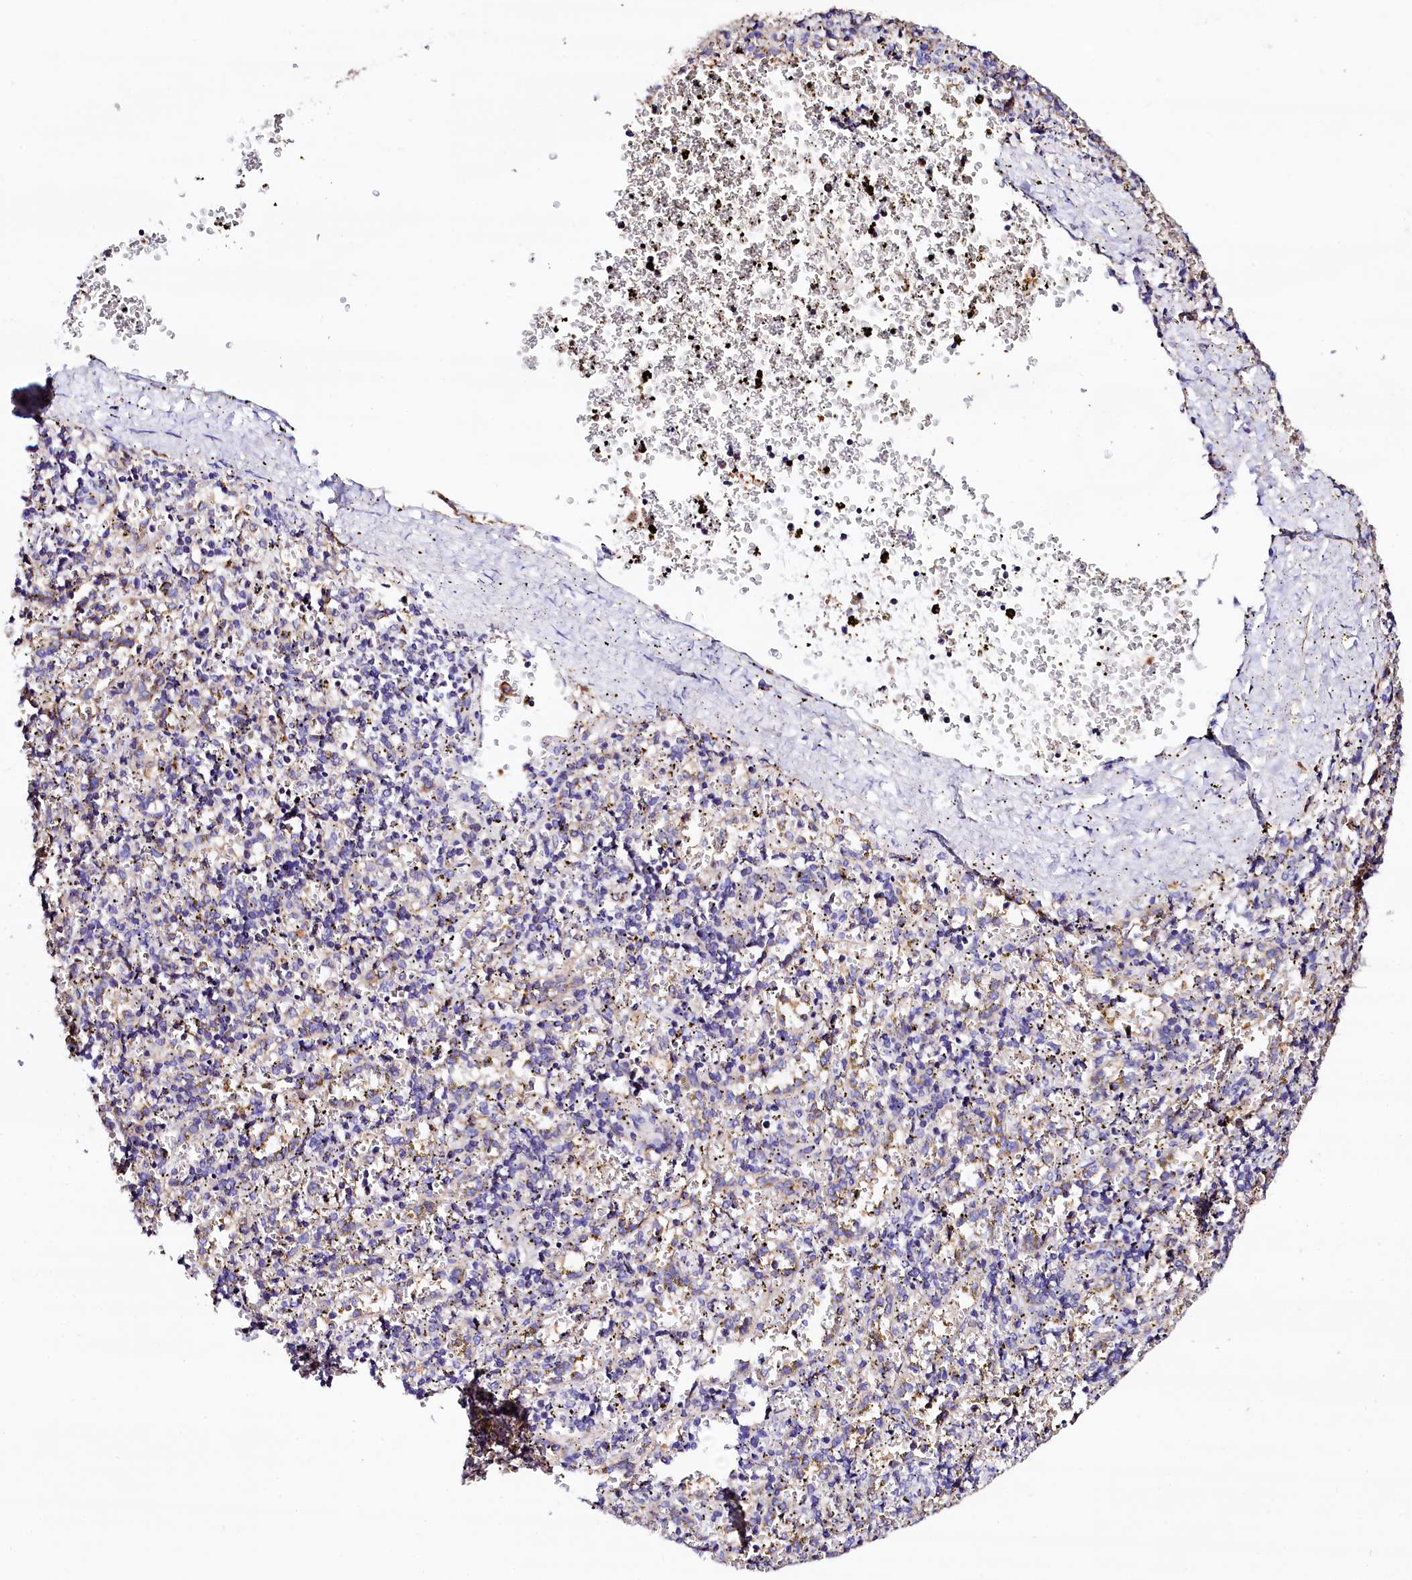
{"staining": {"intensity": "weak", "quantity": "<25%", "location": "cytoplasmic/membranous"}, "tissue": "spleen", "cell_type": "Cells in red pulp", "image_type": "normal", "snomed": [{"axis": "morphology", "description": "Normal tissue, NOS"}, {"axis": "topography", "description": "Spleen"}], "caption": "Cells in red pulp show no significant staining in normal spleen. The staining is performed using DAB (3,3'-diaminobenzidine) brown chromogen with nuclei counter-stained in using hematoxylin.", "gene": "ST3GAL1", "patient": {"sex": "male", "age": 11}}